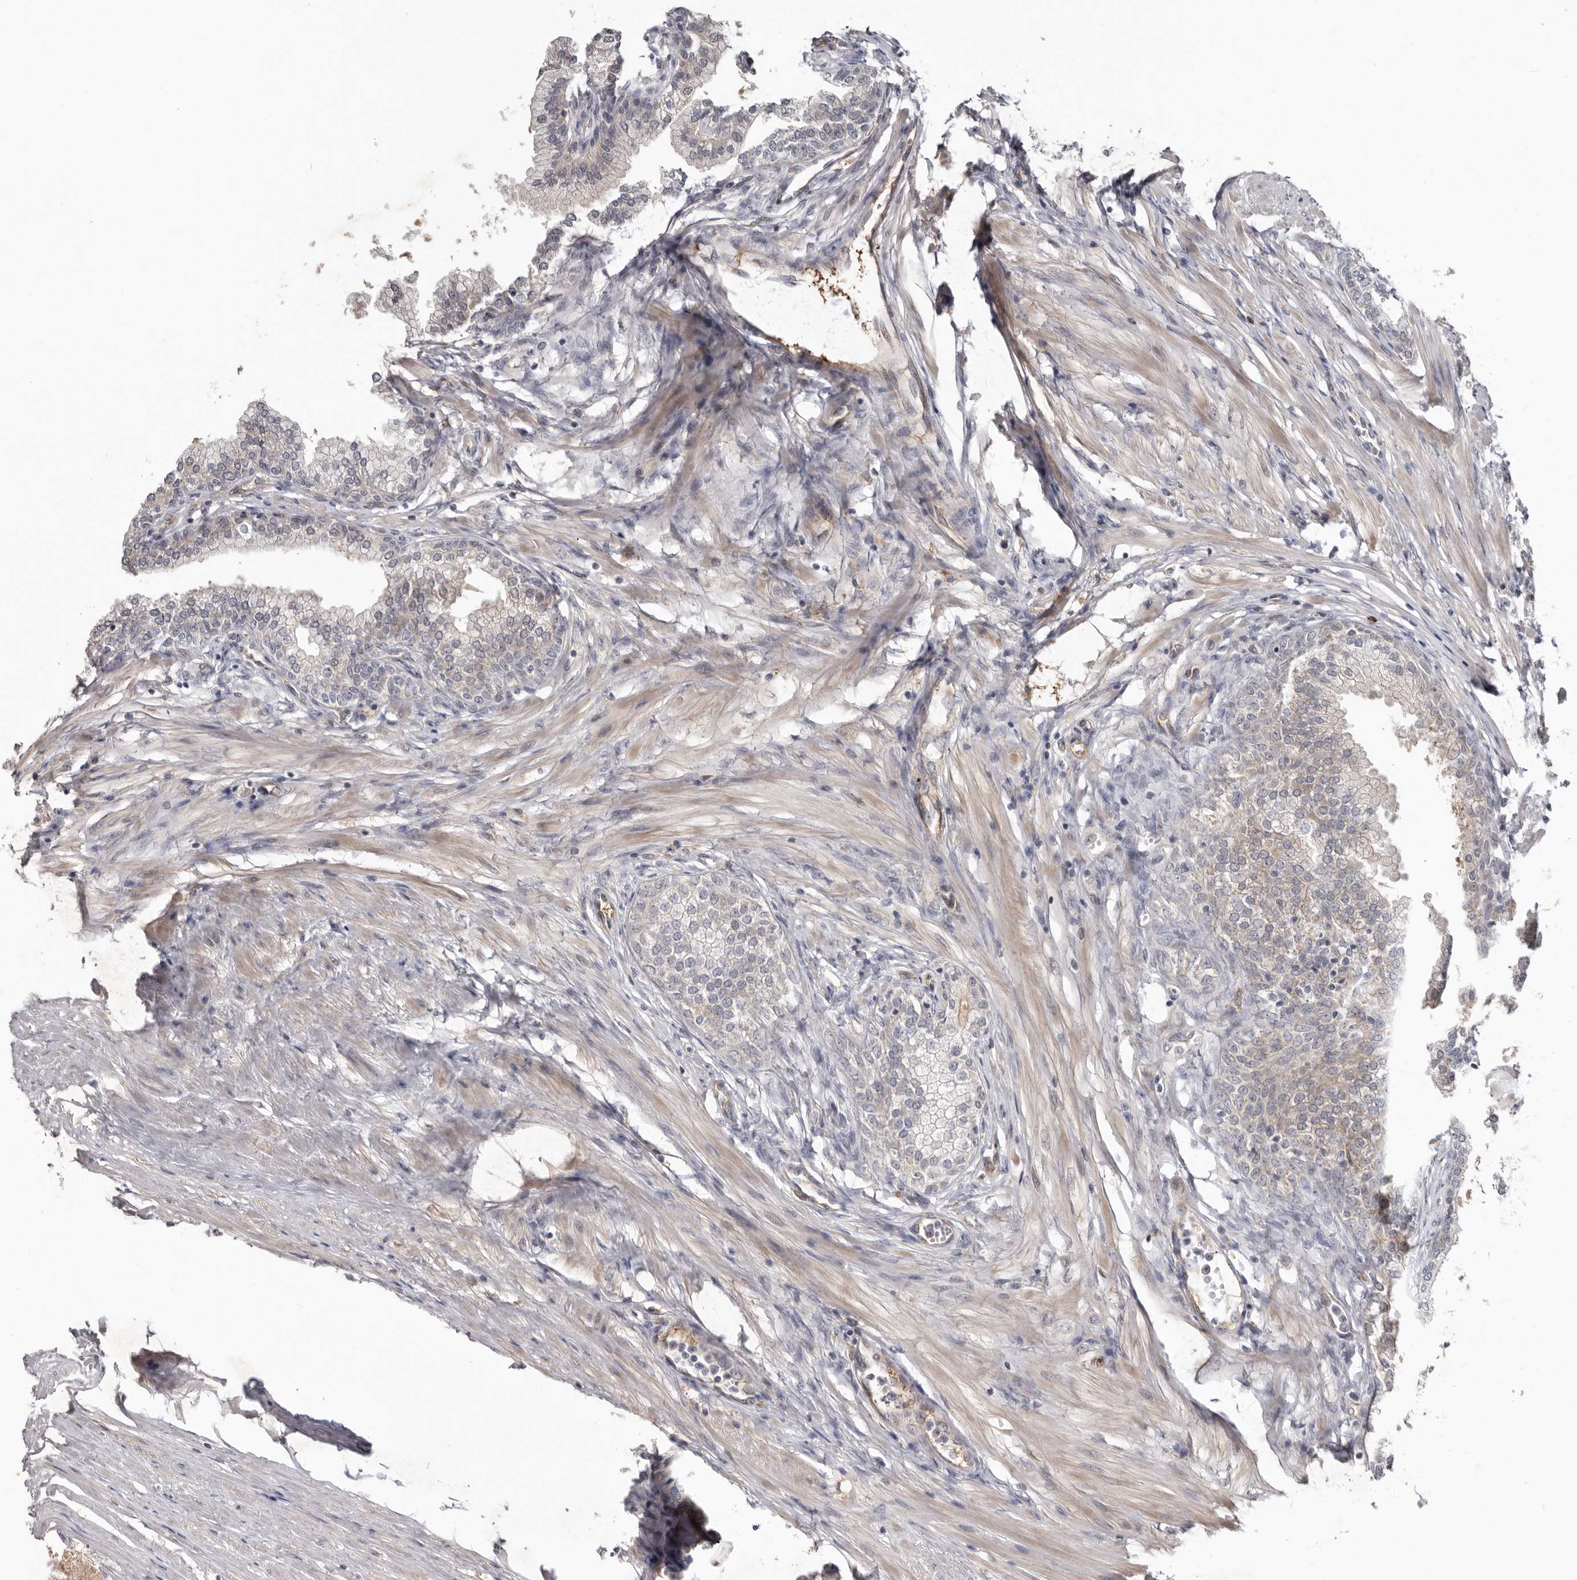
{"staining": {"intensity": "weak", "quantity": "25%-75%", "location": "cytoplasmic/membranous"}, "tissue": "prostate", "cell_type": "Glandular cells", "image_type": "normal", "snomed": [{"axis": "morphology", "description": "Normal tissue, NOS"}, {"axis": "morphology", "description": "Urothelial carcinoma, Low grade"}, {"axis": "topography", "description": "Urinary bladder"}, {"axis": "topography", "description": "Prostate"}], "caption": "A low amount of weak cytoplasmic/membranous positivity is appreciated in approximately 25%-75% of glandular cells in benign prostate.", "gene": "CDCA8", "patient": {"sex": "male", "age": 60}}